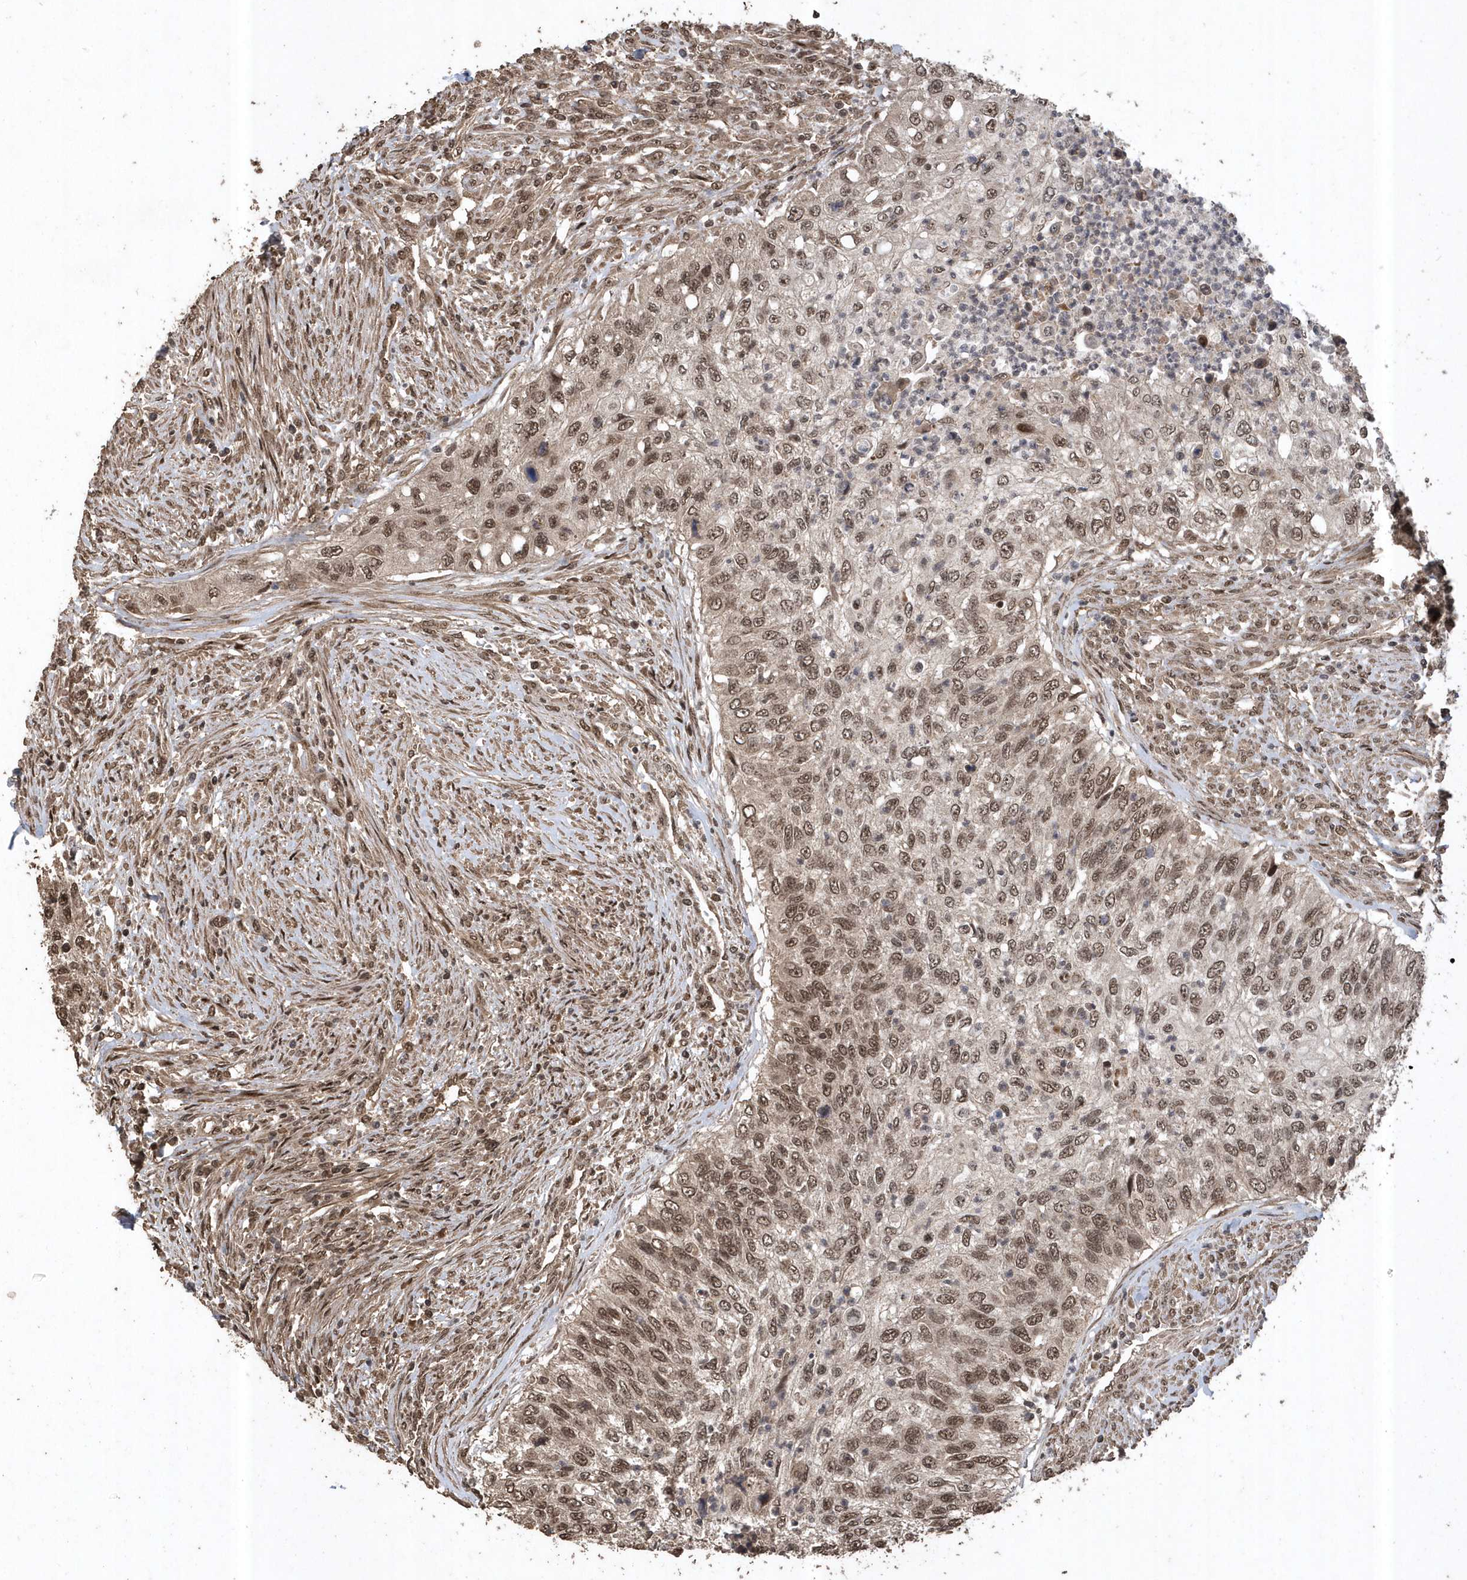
{"staining": {"intensity": "moderate", "quantity": ">75%", "location": "nuclear"}, "tissue": "urothelial cancer", "cell_type": "Tumor cells", "image_type": "cancer", "snomed": [{"axis": "morphology", "description": "Urothelial carcinoma, High grade"}, {"axis": "topography", "description": "Urinary bladder"}], "caption": "Urothelial cancer stained with a protein marker exhibits moderate staining in tumor cells.", "gene": "INTS12", "patient": {"sex": "female", "age": 60}}